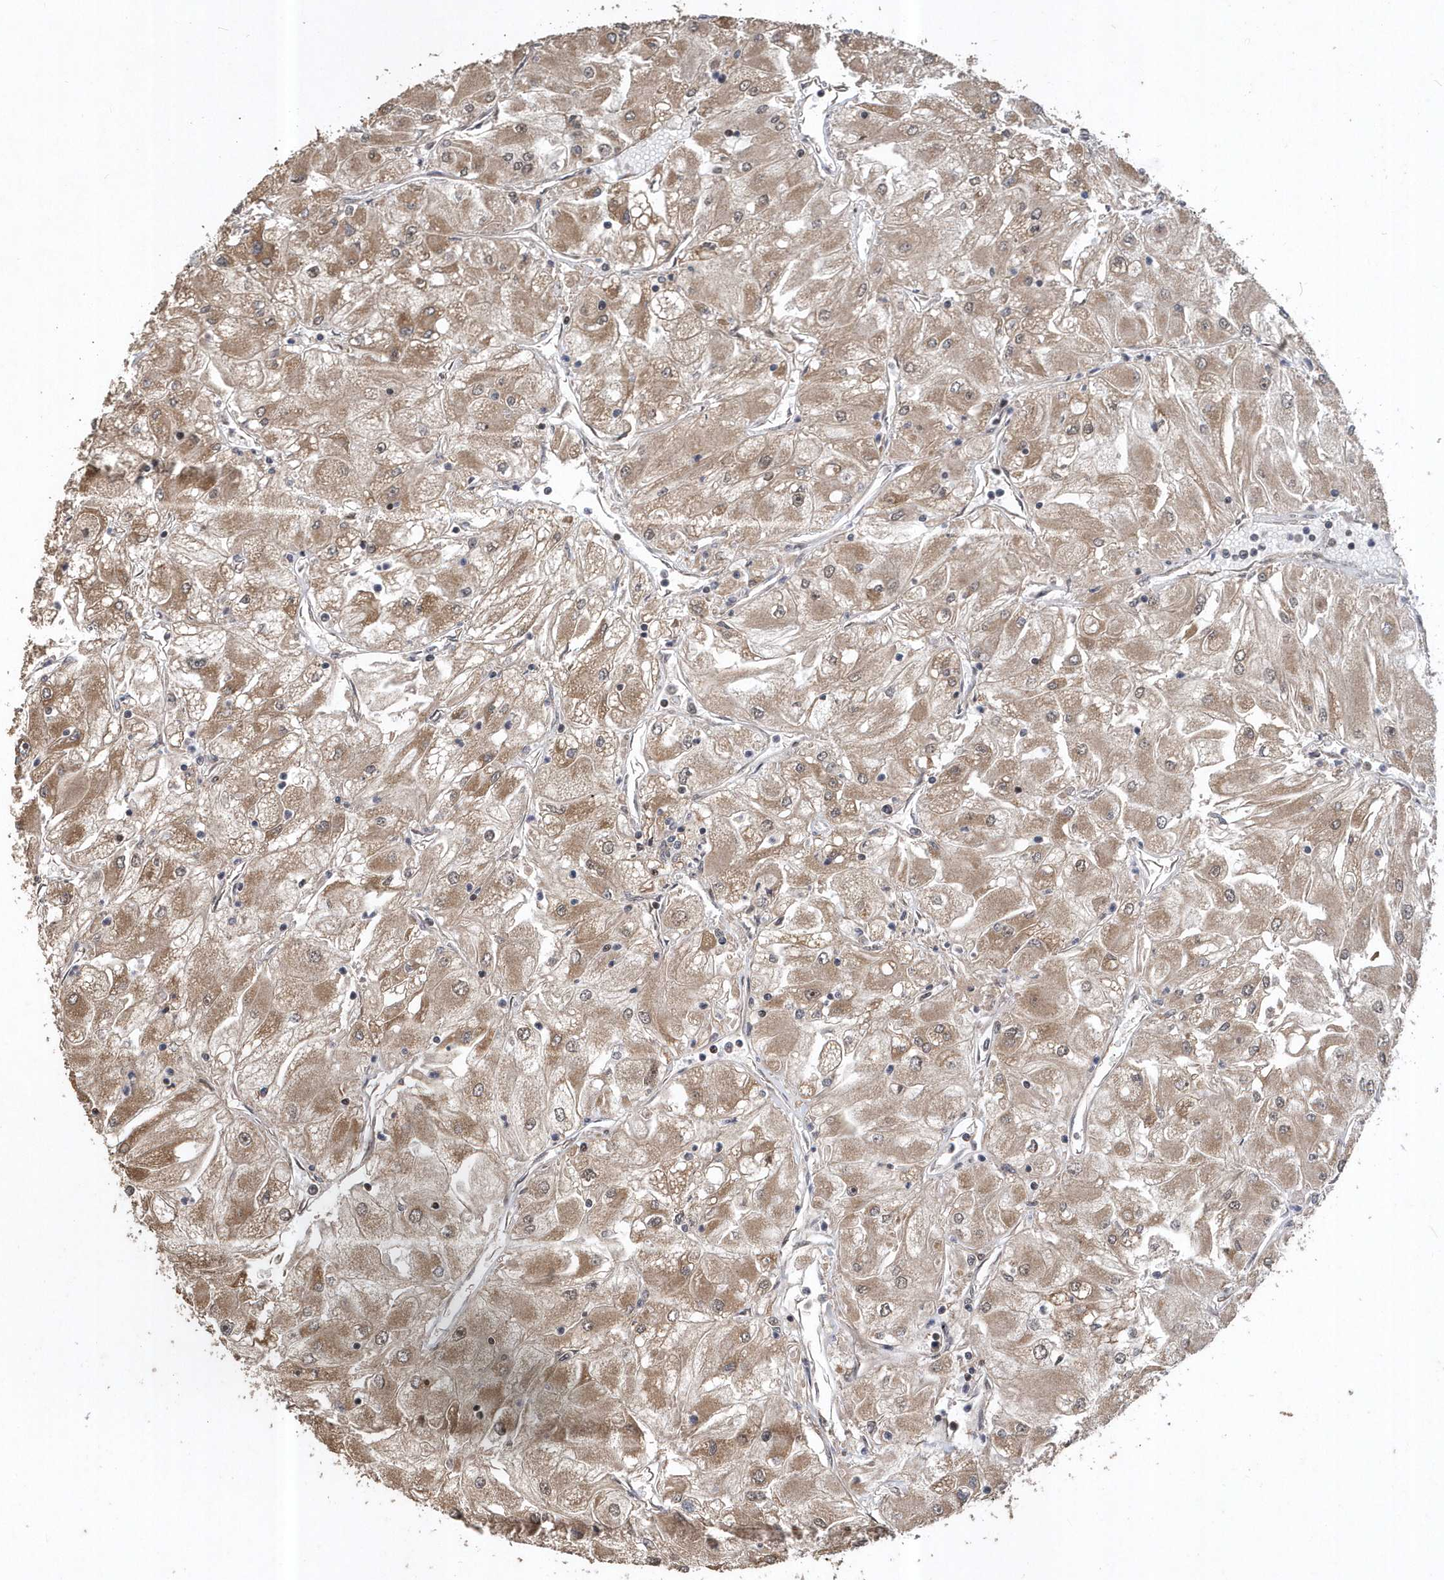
{"staining": {"intensity": "moderate", "quantity": "25%-75%", "location": "cytoplasmic/membranous"}, "tissue": "renal cancer", "cell_type": "Tumor cells", "image_type": "cancer", "snomed": [{"axis": "morphology", "description": "Adenocarcinoma, NOS"}, {"axis": "topography", "description": "Kidney"}], "caption": "Renal adenocarcinoma stained for a protein (brown) demonstrates moderate cytoplasmic/membranous positive expression in approximately 25%-75% of tumor cells.", "gene": "INTS12", "patient": {"sex": "male", "age": 80}}